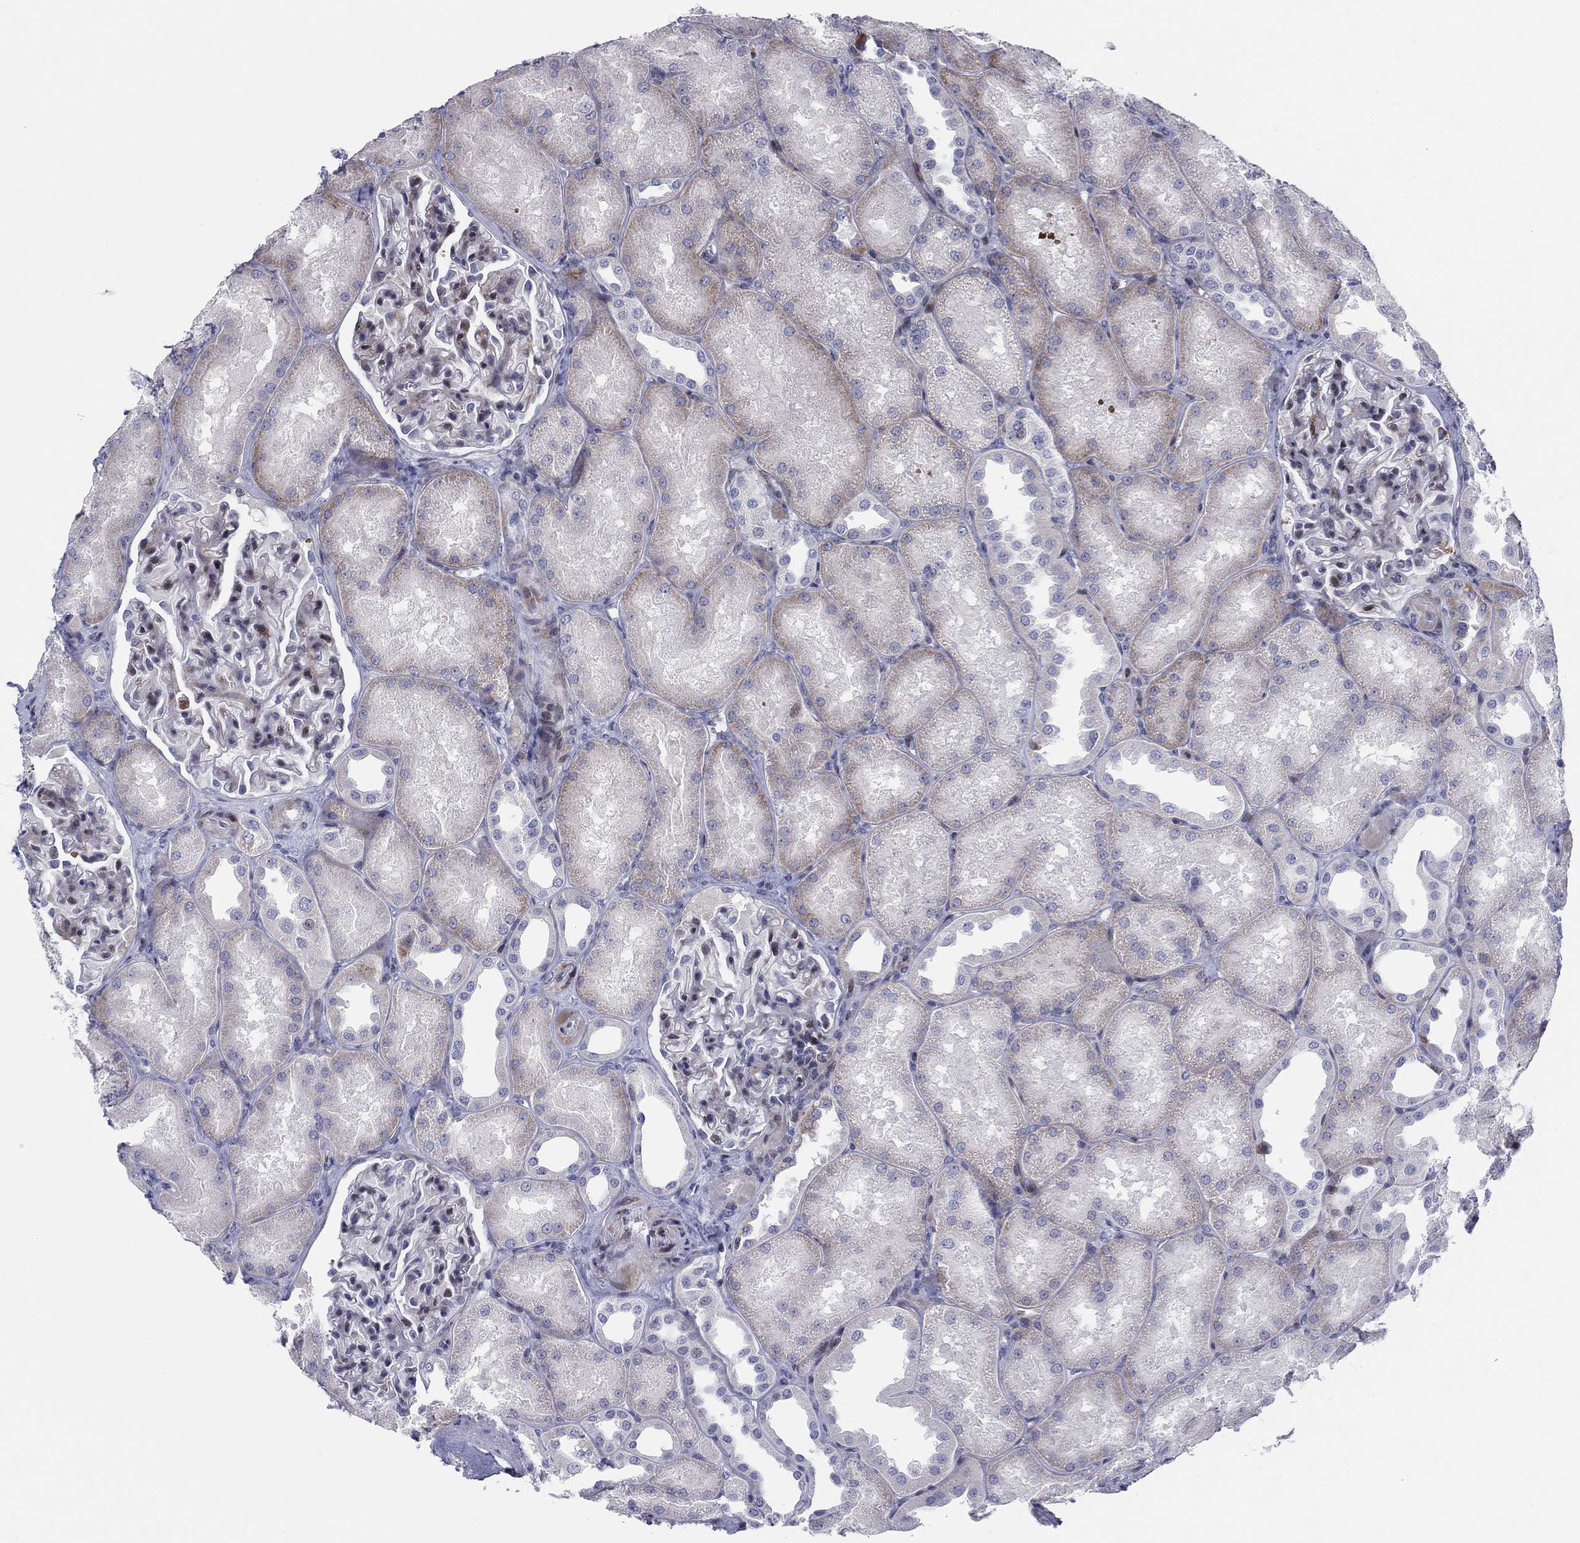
{"staining": {"intensity": "moderate", "quantity": "<25%", "location": "cytoplasmic/membranous"}, "tissue": "kidney", "cell_type": "Cells in glomeruli", "image_type": "normal", "snomed": [{"axis": "morphology", "description": "Normal tissue, NOS"}, {"axis": "topography", "description": "Kidney"}], "caption": "Brown immunohistochemical staining in unremarkable kidney displays moderate cytoplasmic/membranous expression in about <25% of cells in glomeruli.", "gene": "ARHGAP36", "patient": {"sex": "male", "age": 61}}